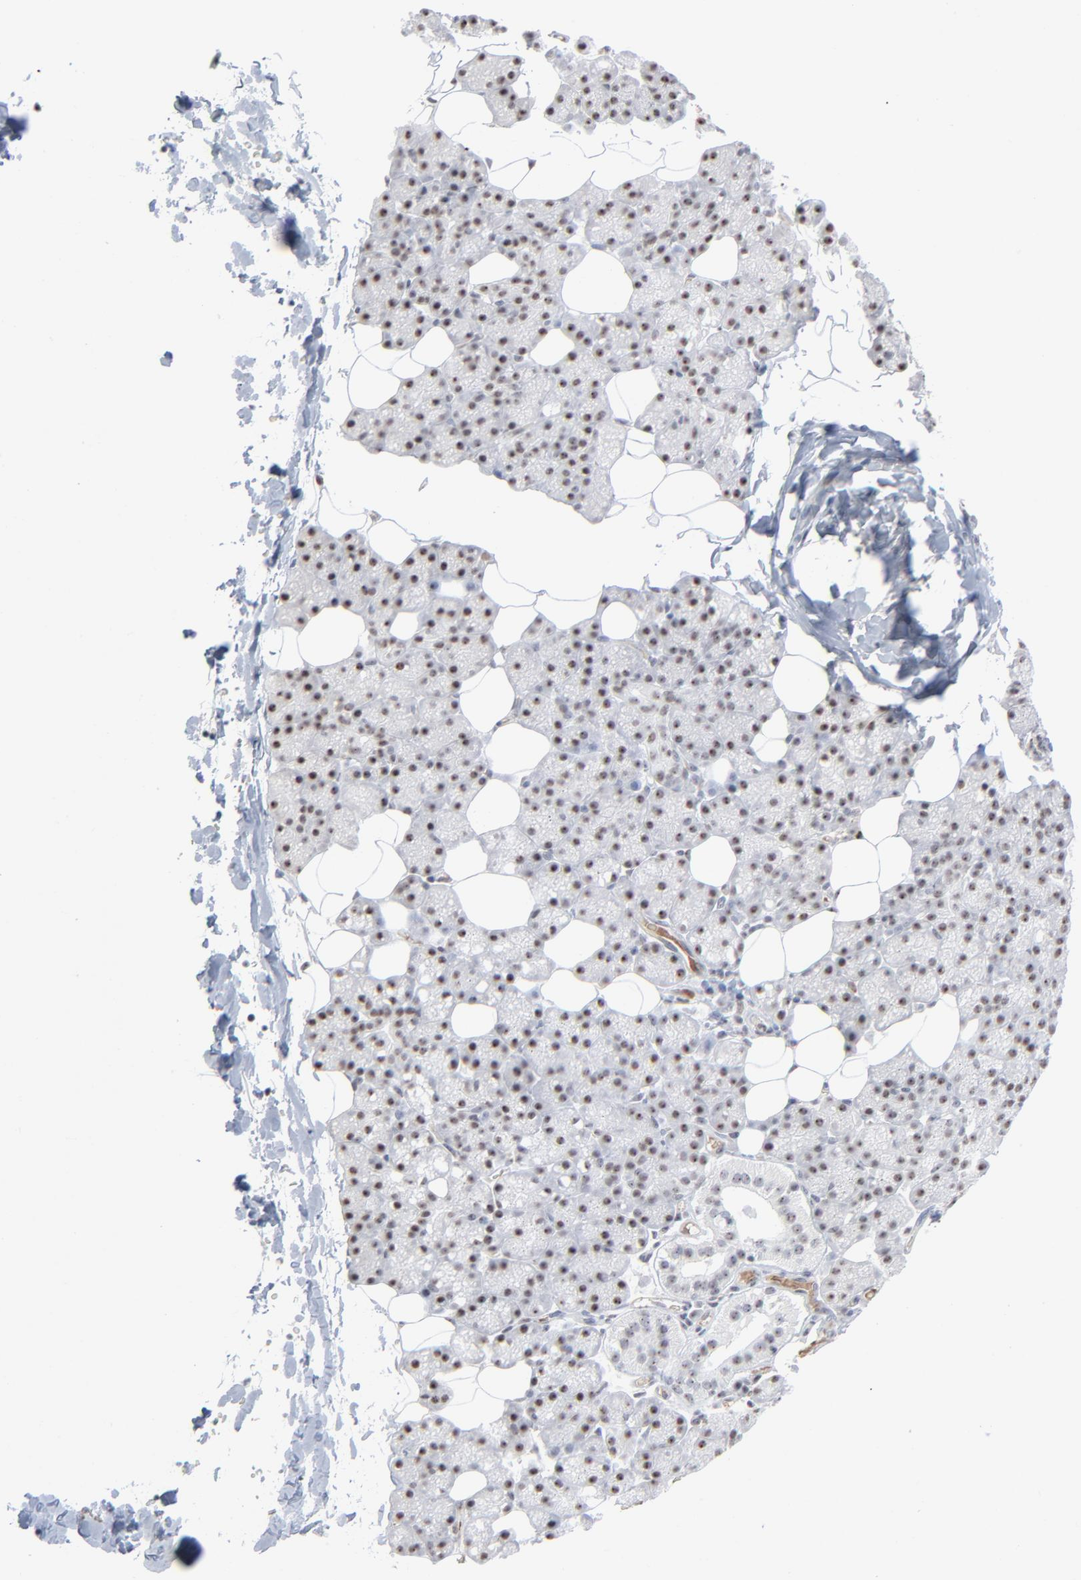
{"staining": {"intensity": "weak", "quantity": "25%-75%", "location": "nuclear"}, "tissue": "salivary gland", "cell_type": "Glandular cells", "image_type": "normal", "snomed": [{"axis": "morphology", "description": "Normal tissue, NOS"}, {"axis": "topography", "description": "Lymph node"}, {"axis": "topography", "description": "Salivary gland"}], "caption": "Immunohistochemistry (IHC) (DAB (3,3'-diaminobenzidine)) staining of unremarkable salivary gland reveals weak nuclear protein positivity in about 25%-75% of glandular cells.", "gene": "MPHOSPH6", "patient": {"sex": "male", "age": 8}}